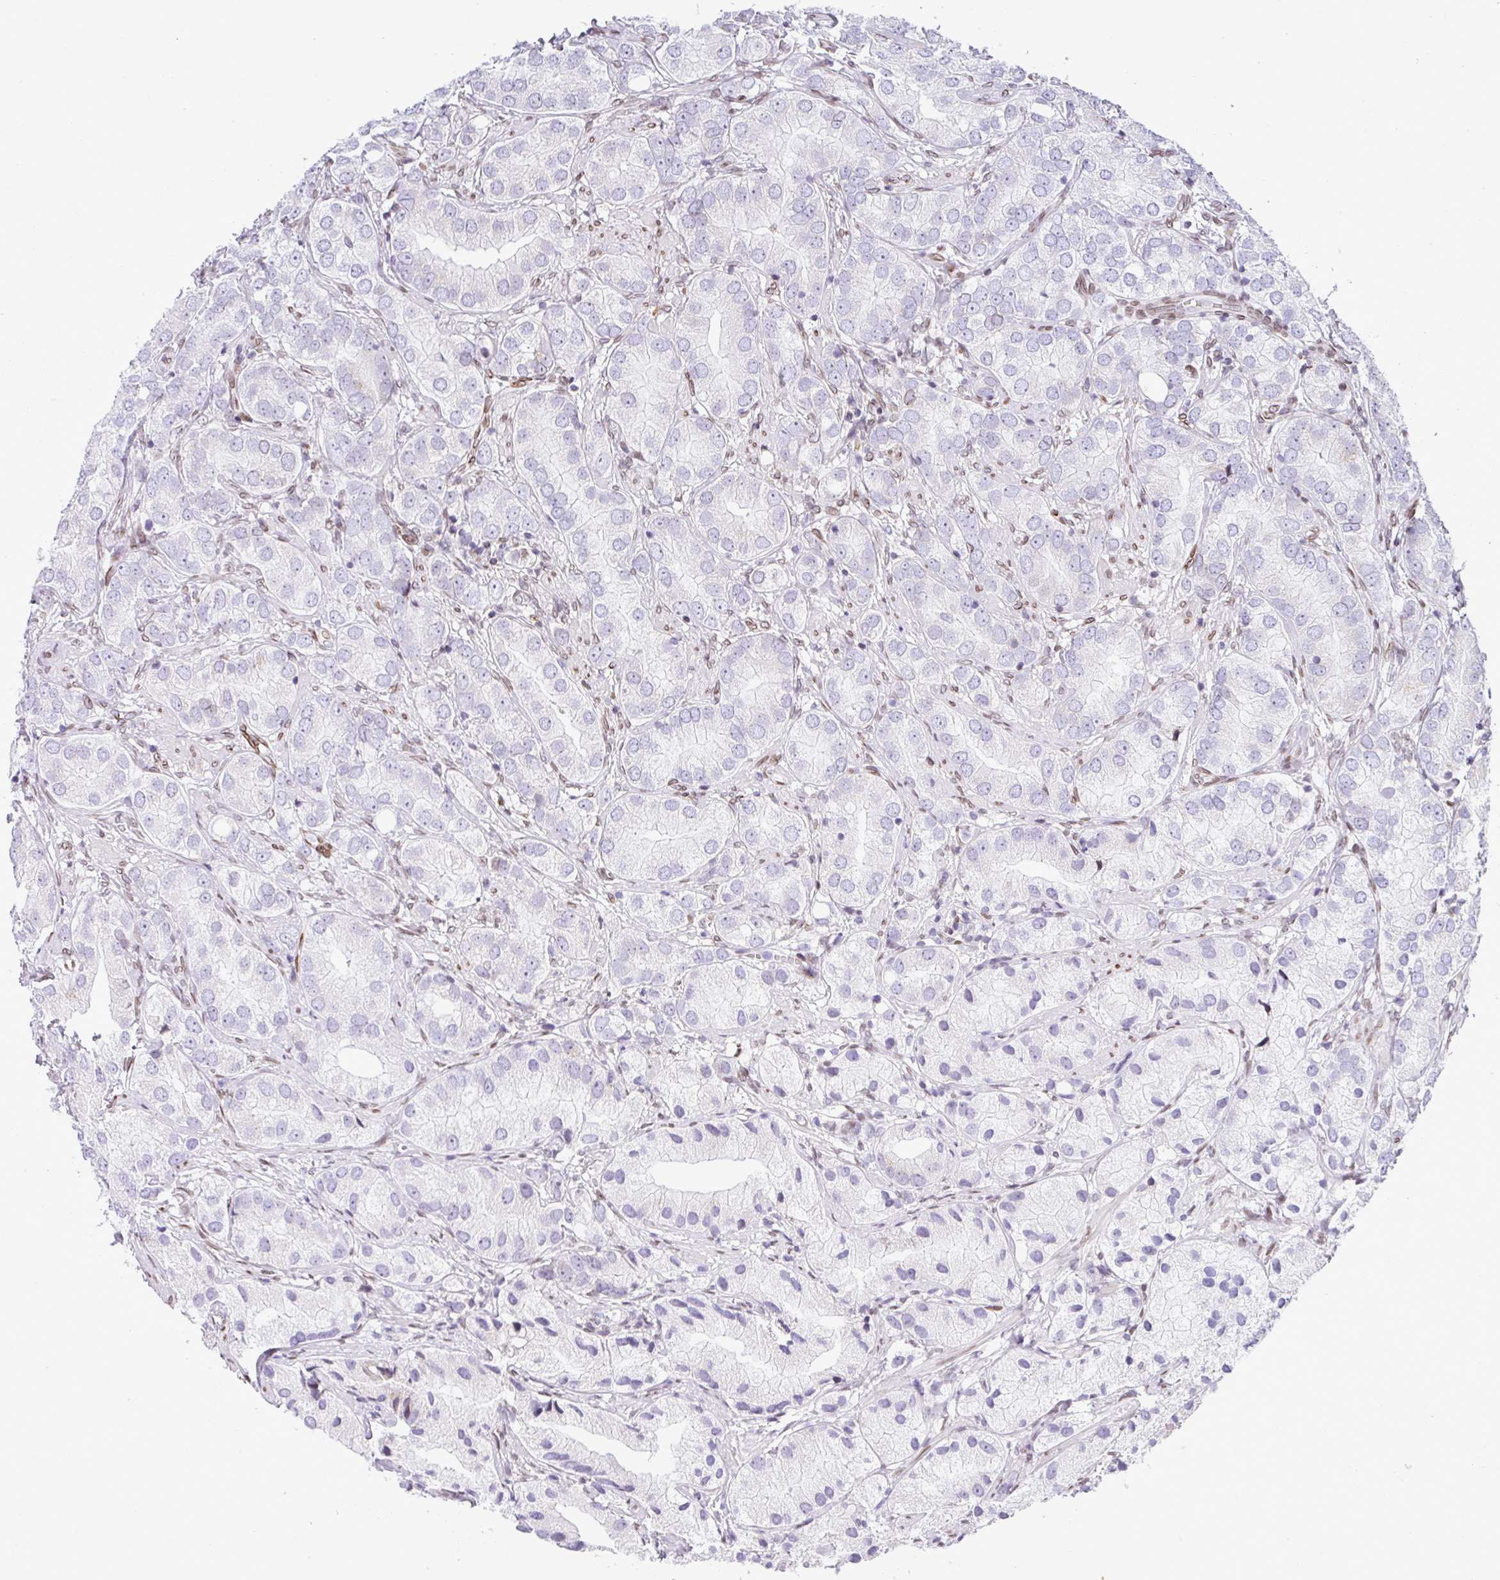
{"staining": {"intensity": "negative", "quantity": "none", "location": "none"}, "tissue": "prostate cancer", "cell_type": "Tumor cells", "image_type": "cancer", "snomed": [{"axis": "morphology", "description": "Adenocarcinoma, High grade"}, {"axis": "topography", "description": "Prostate"}], "caption": "This is an immunohistochemistry (IHC) micrograph of human prostate cancer. There is no staining in tumor cells.", "gene": "PLK1", "patient": {"sex": "male", "age": 82}}